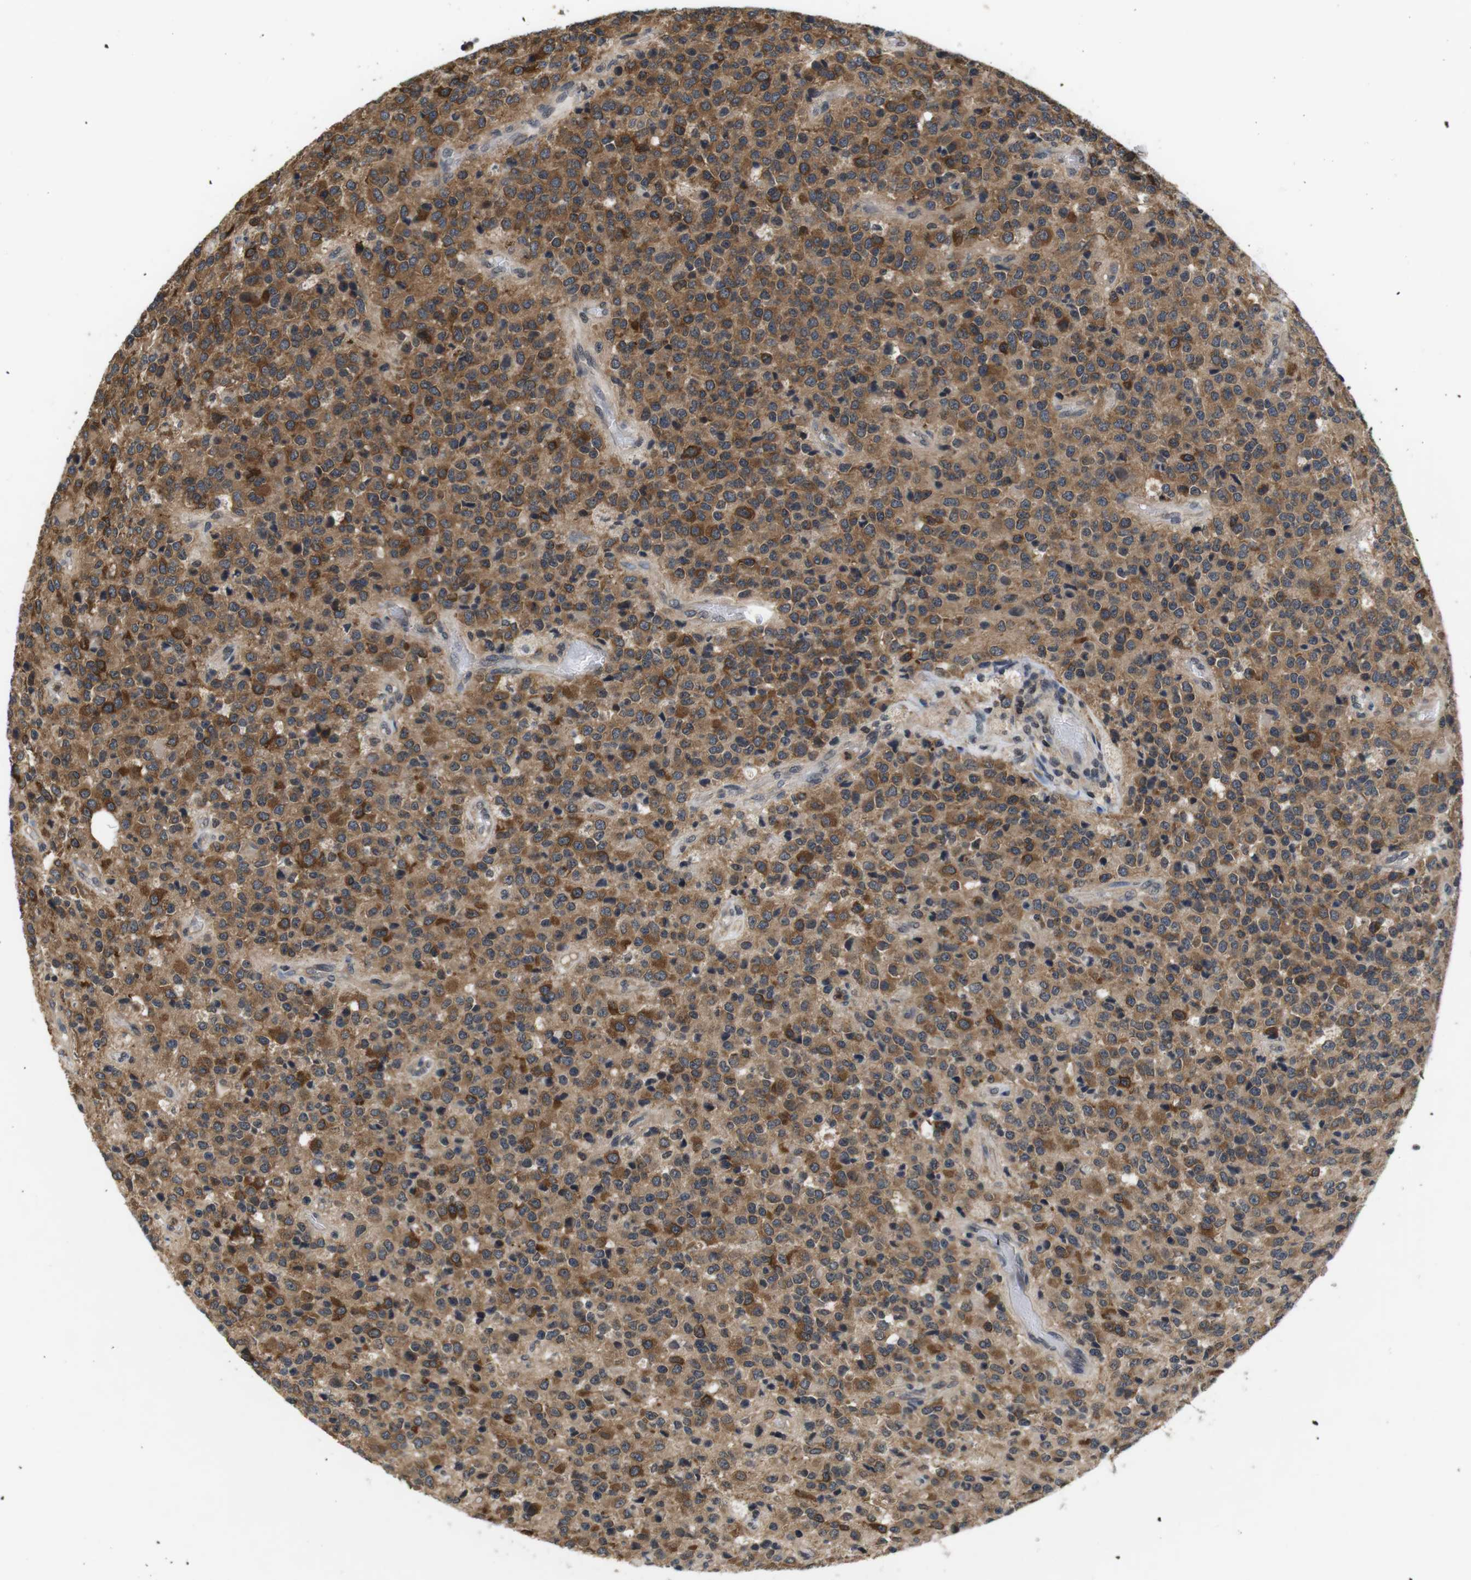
{"staining": {"intensity": "moderate", "quantity": ">75%", "location": "cytoplasmic/membranous"}, "tissue": "glioma", "cell_type": "Tumor cells", "image_type": "cancer", "snomed": [{"axis": "morphology", "description": "Glioma, malignant, High grade"}, {"axis": "topography", "description": "pancreas cauda"}], "caption": "The histopathology image exhibits staining of glioma, revealing moderate cytoplasmic/membranous protein positivity (brown color) within tumor cells.", "gene": "FADD", "patient": {"sex": "male", "age": 60}}